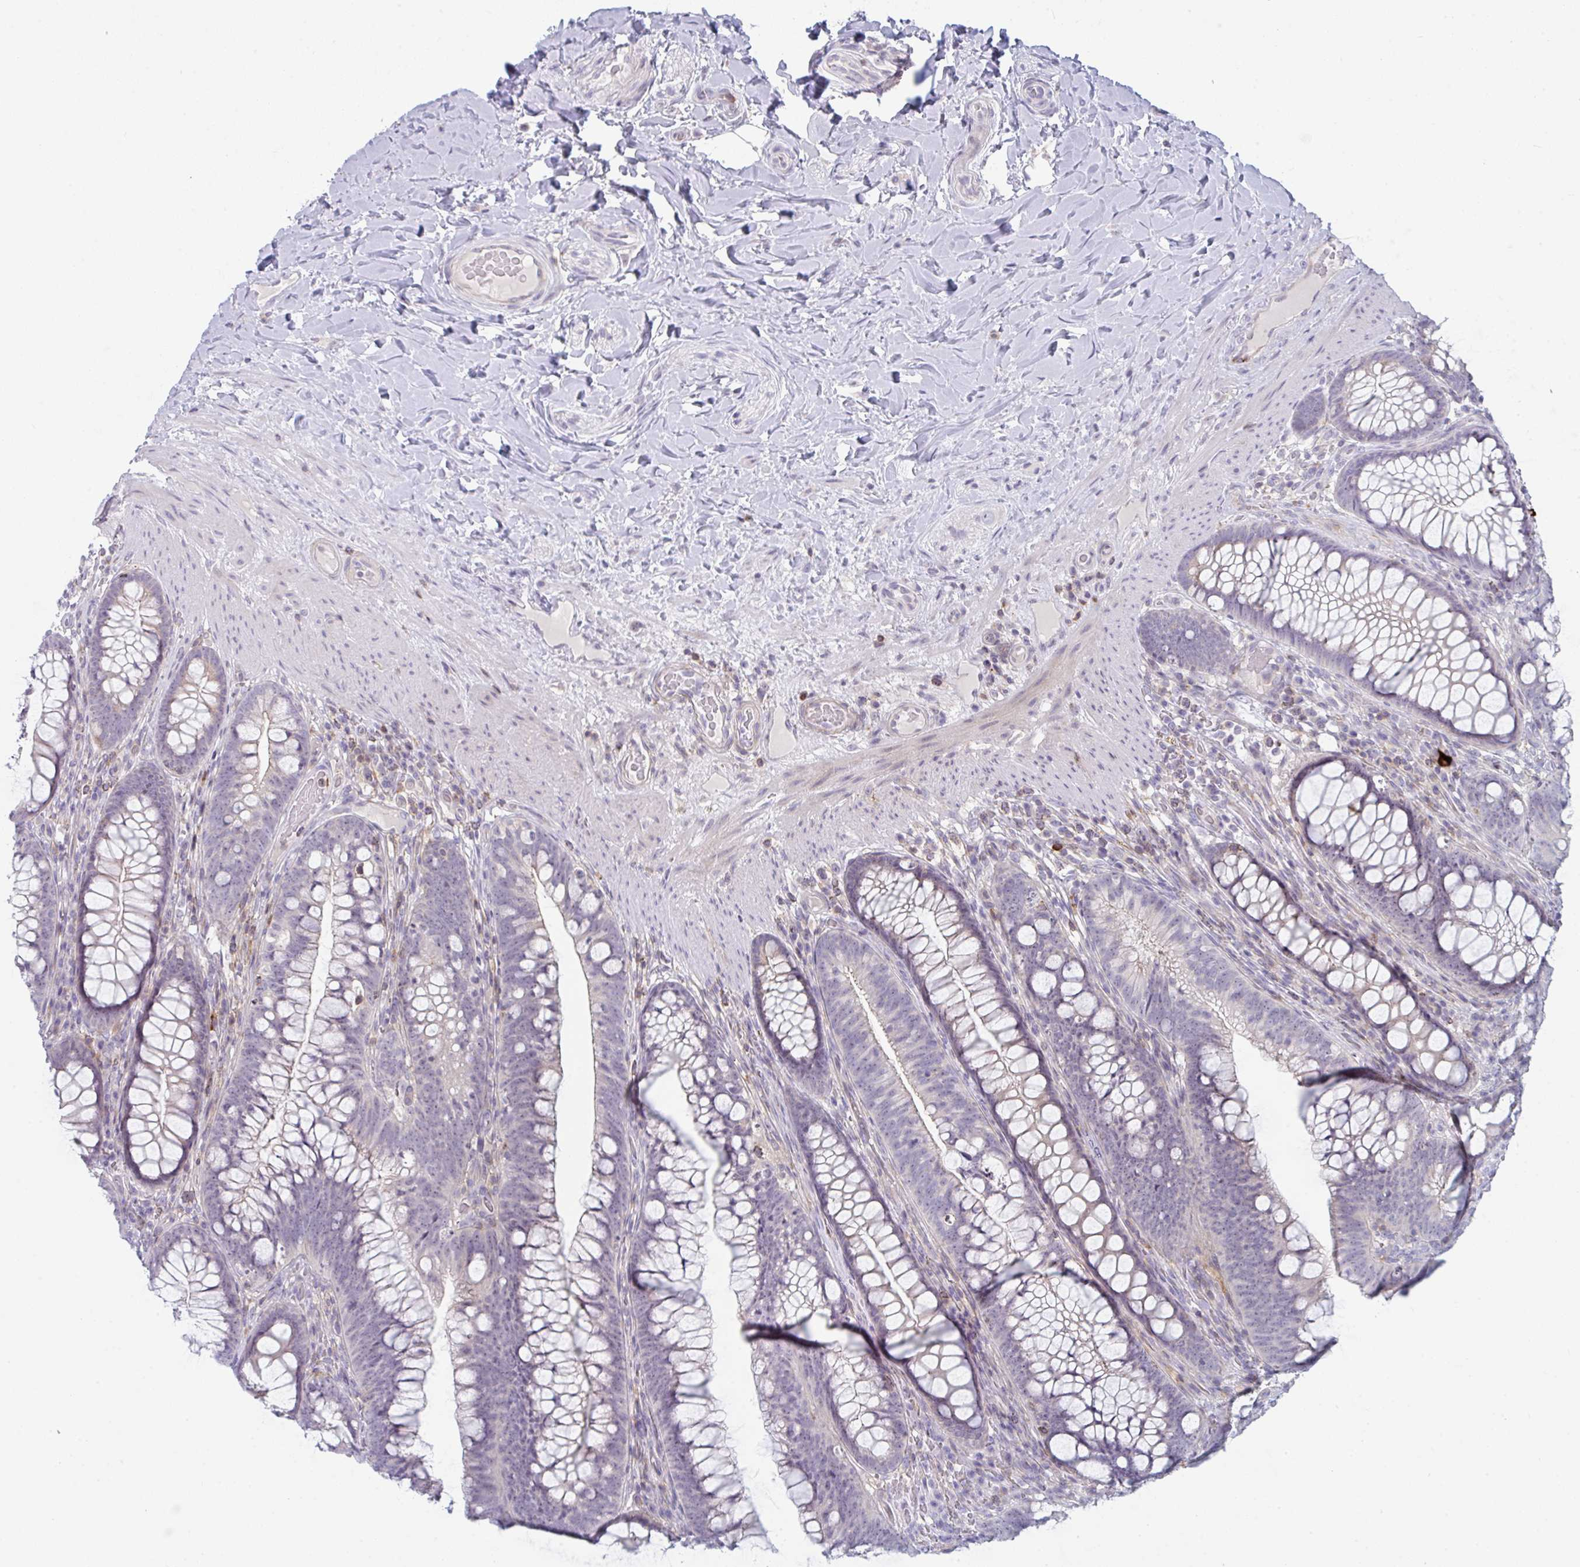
{"staining": {"intensity": "negative", "quantity": "none", "location": "none"}, "tissue": "colon", "cell_type": "Endothelial cells", "image_type": "normal", "snomed": [{"axis": "morphology", "description": "Normal tissue, NOS"}, {"axis": "morphology", "description": "Adenoma, NOS"}, {"axis": "topography", "description": "Soft tissue"}, {"axis": "topography", "description": "Colon"}], "caption": "This histopathology image is of unremarkable colon stained with immunohistochemistry to label a protein in brown with the nuclei are counter-stained blue. There is no positivity in endothelial cells.", "gene": "CD80", "patient": {"sex": "male", "age": 47}}